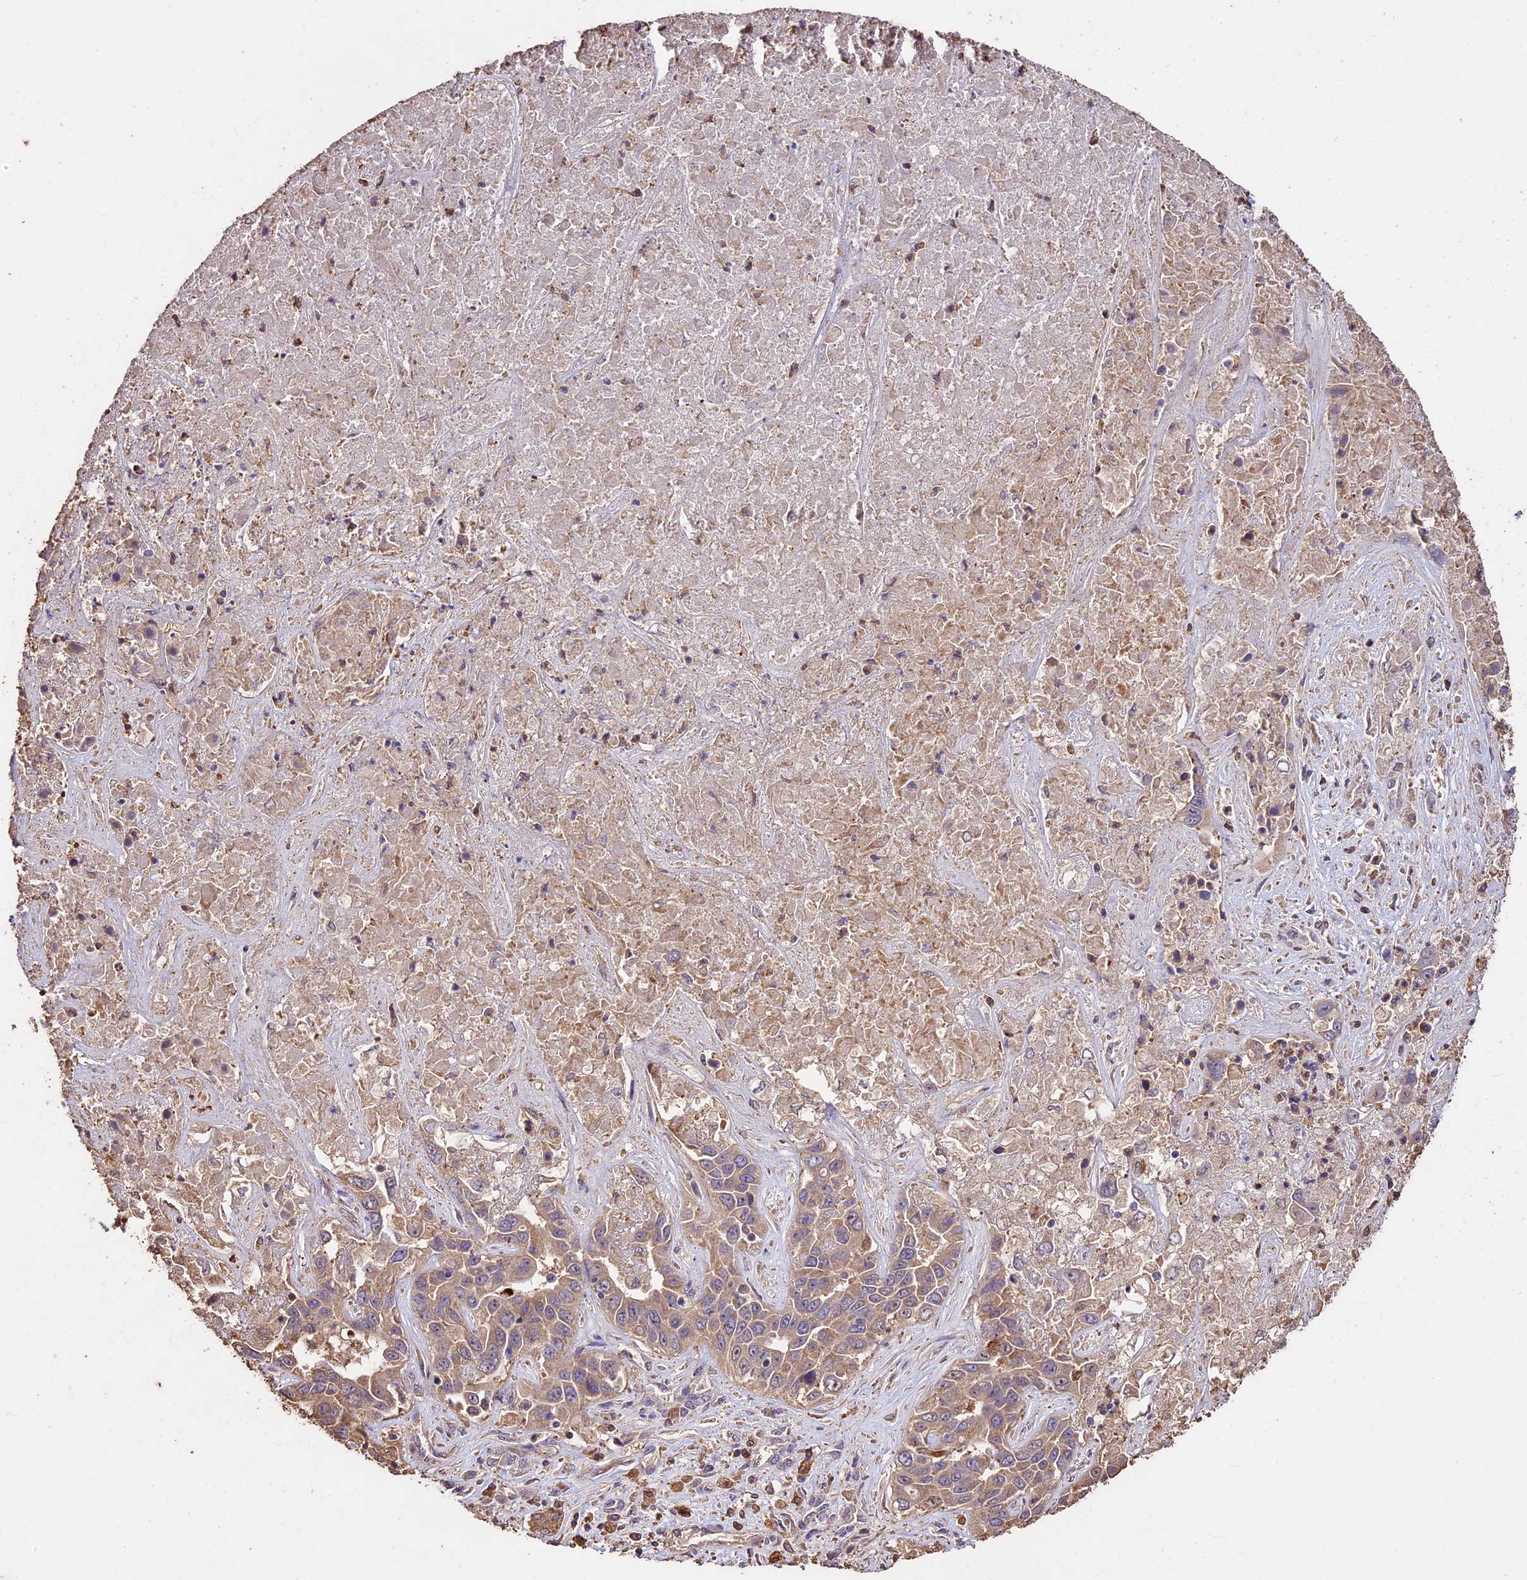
{"staining": {"intensity": "weak", "quantity": ">75%", "location": "cytoplasmic/membranous"}, "tissue": "liver cancer", "cell_type": "Tumor cells", "image_type": "cancer", "snomed": [{"axis": "morphology", "description": "Cholangiocarcinoma"}, {"axis": "topography", "description": "Liver"}], "caption": "This histopathology image exhibits immunohistochemistry (IHC) staining of liver cholangiocarcinoma, with low weak cytoplasmic/membranous staining in about >75% of tumor cells.", "gene": "CRLF1", "patient": {"sex": "female", "age": 52}}